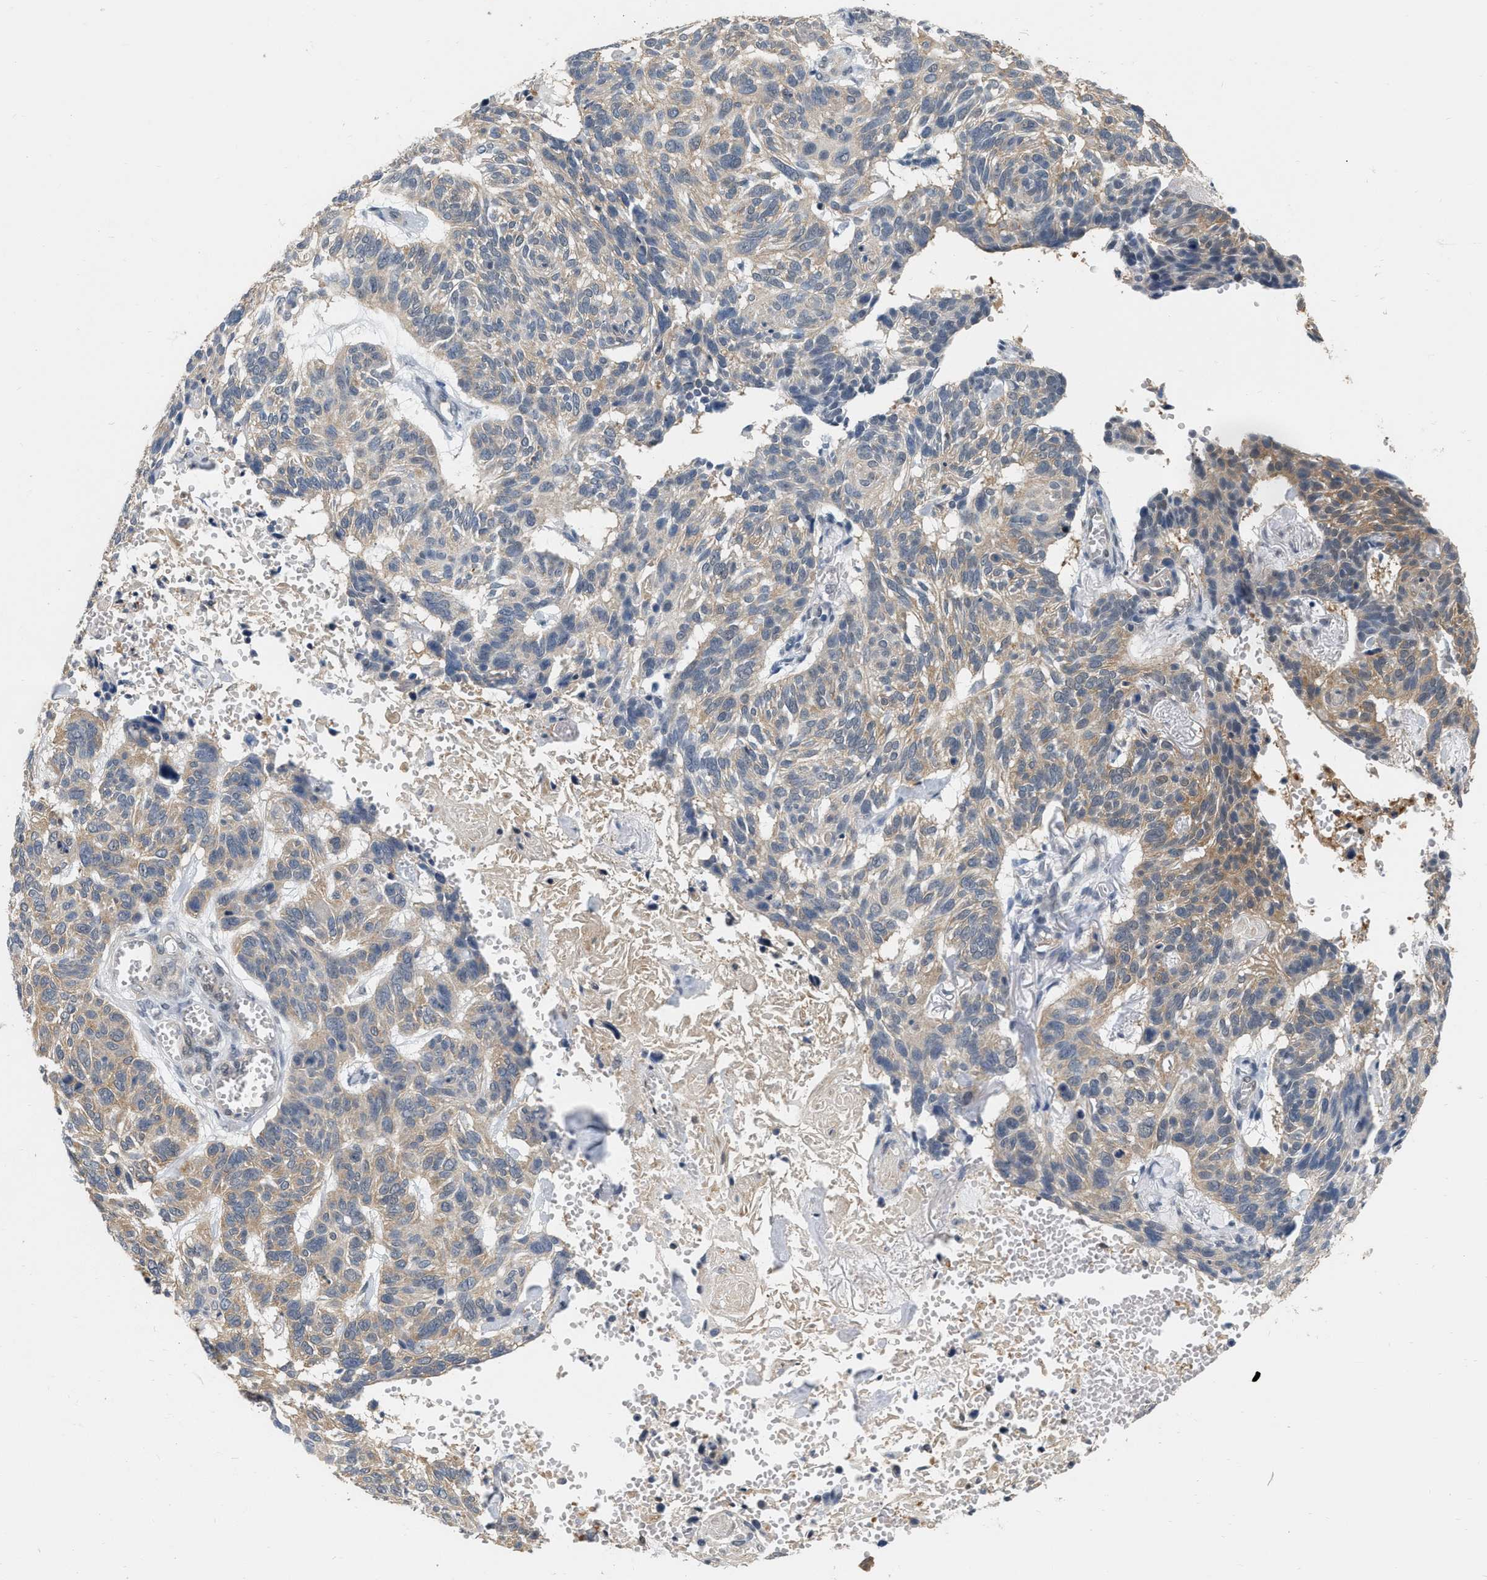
{"staining": {"intensity": "moderate", "quantity": "<25%", "location": "cytoplasmic/membranous"}, "tissue": "skin cancer", "cell_type": "Tumor cells", "image_type": "cancer", "snomed": [{"axis": "morphology", "description": "Basal cell carcinoma"}, {"axis": "topography", "description": "Skin"}], "caption": "Skin cancer (basal cell carcinoma) stained with DAB (3,3'-diaminobenzidine) immunohistochemistry displays low levels of moderate cytoplasmic/membranous staining in about <25% of tumor cells.", "gene": "RUVBL1", "patient": {"sex": "male", "age": 85}}